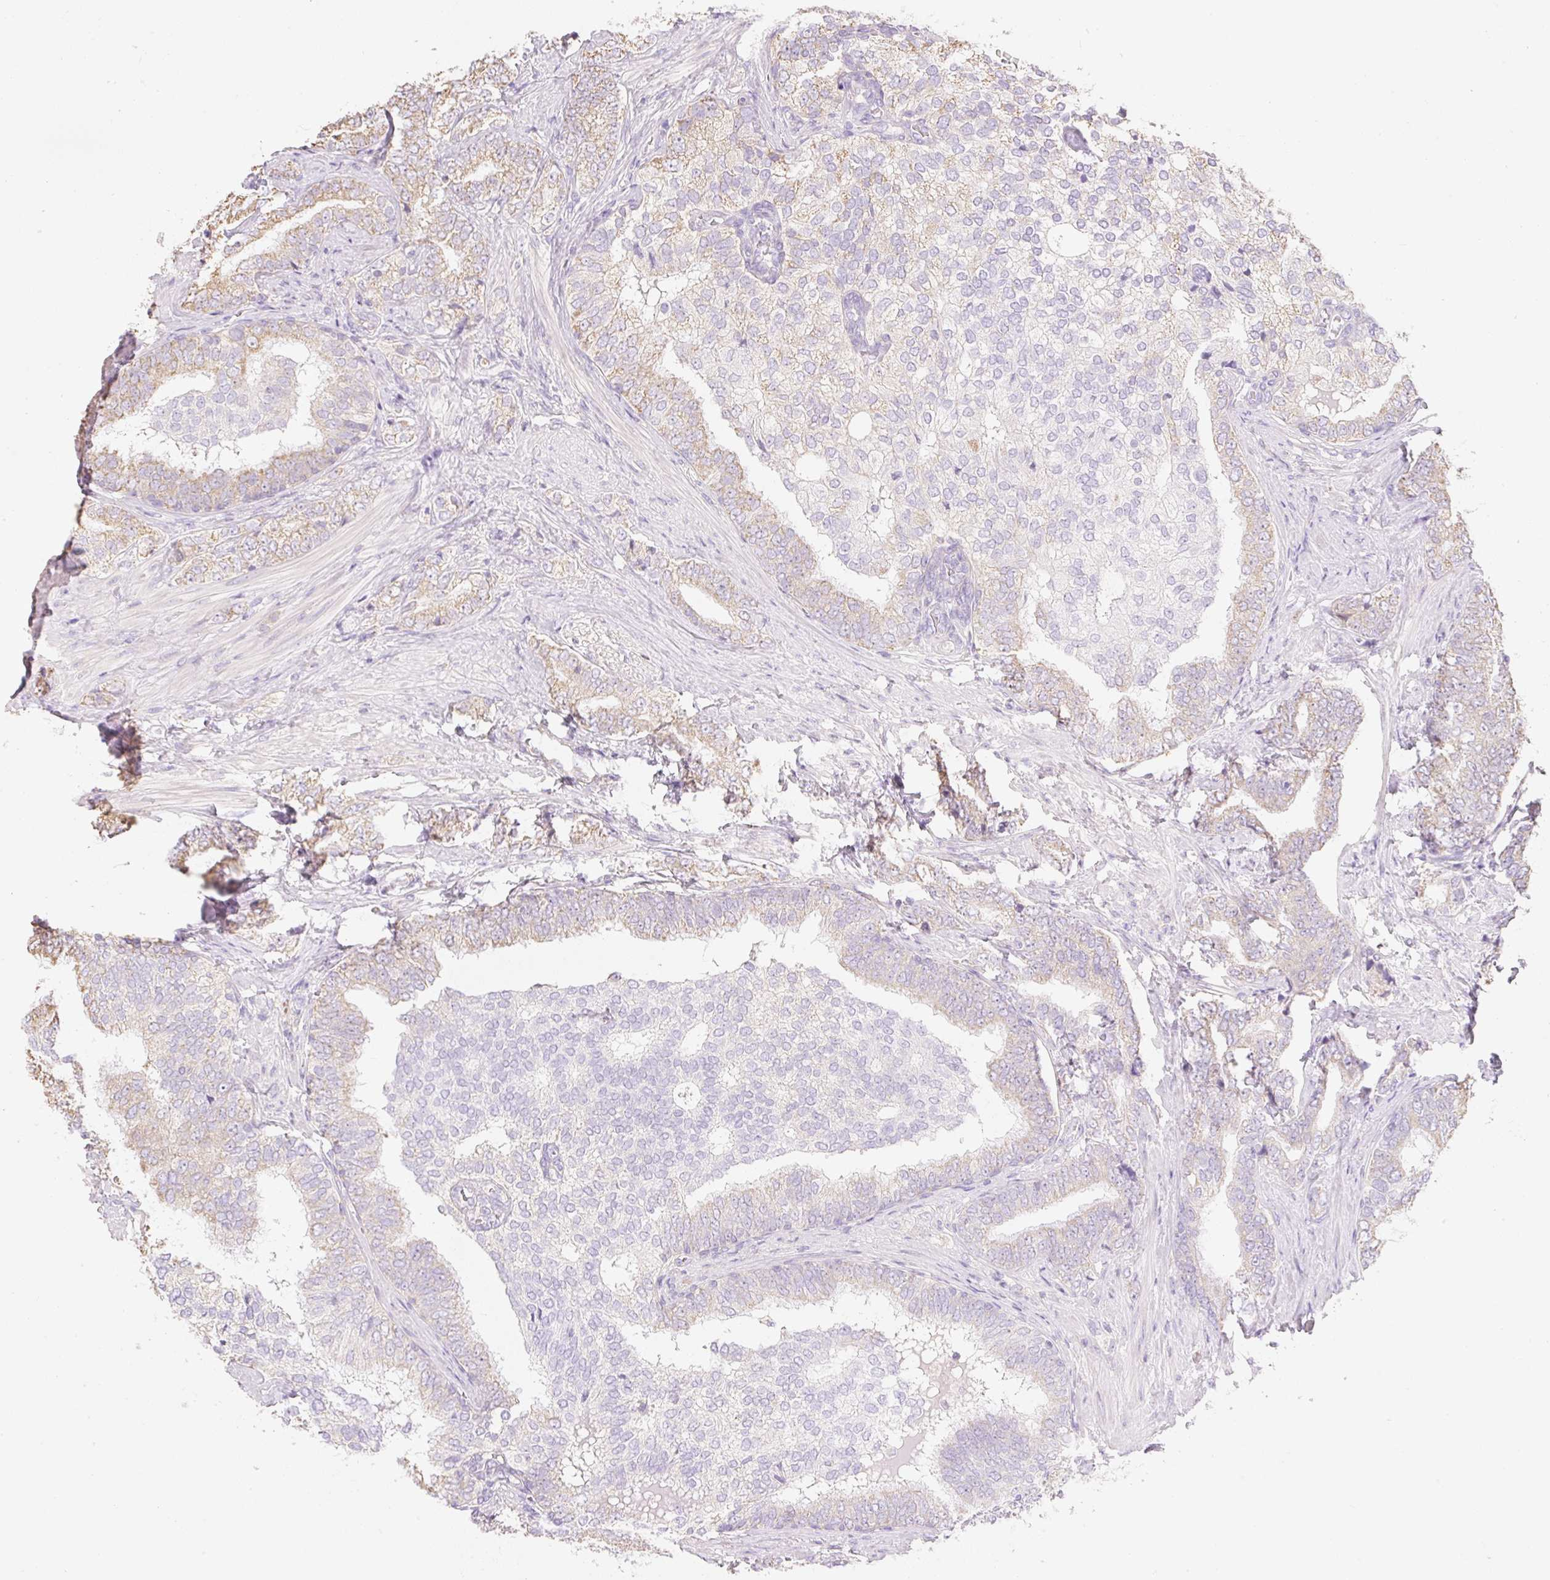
{"staining": {"intensity": "weak", "quantity": "<25%", "location": "cytoplasmic/membranous"}, "tissue": "prostate cancer", "cell_type": "Tumor cells", "image_type": "cancer", "snomed": [{"axis": "morphology", "description": "Adenocarcinoma, High grade"}, {"axis": "topography", "description": "Prostate"}], "caption": "IHC micrograph of human high-grade adenocarcinoma (prostate) stained for a protein (brown), which displays no expression in tumor cells.", "gene": "DHX35", "patient": {"sex": "male", "age": 72}}